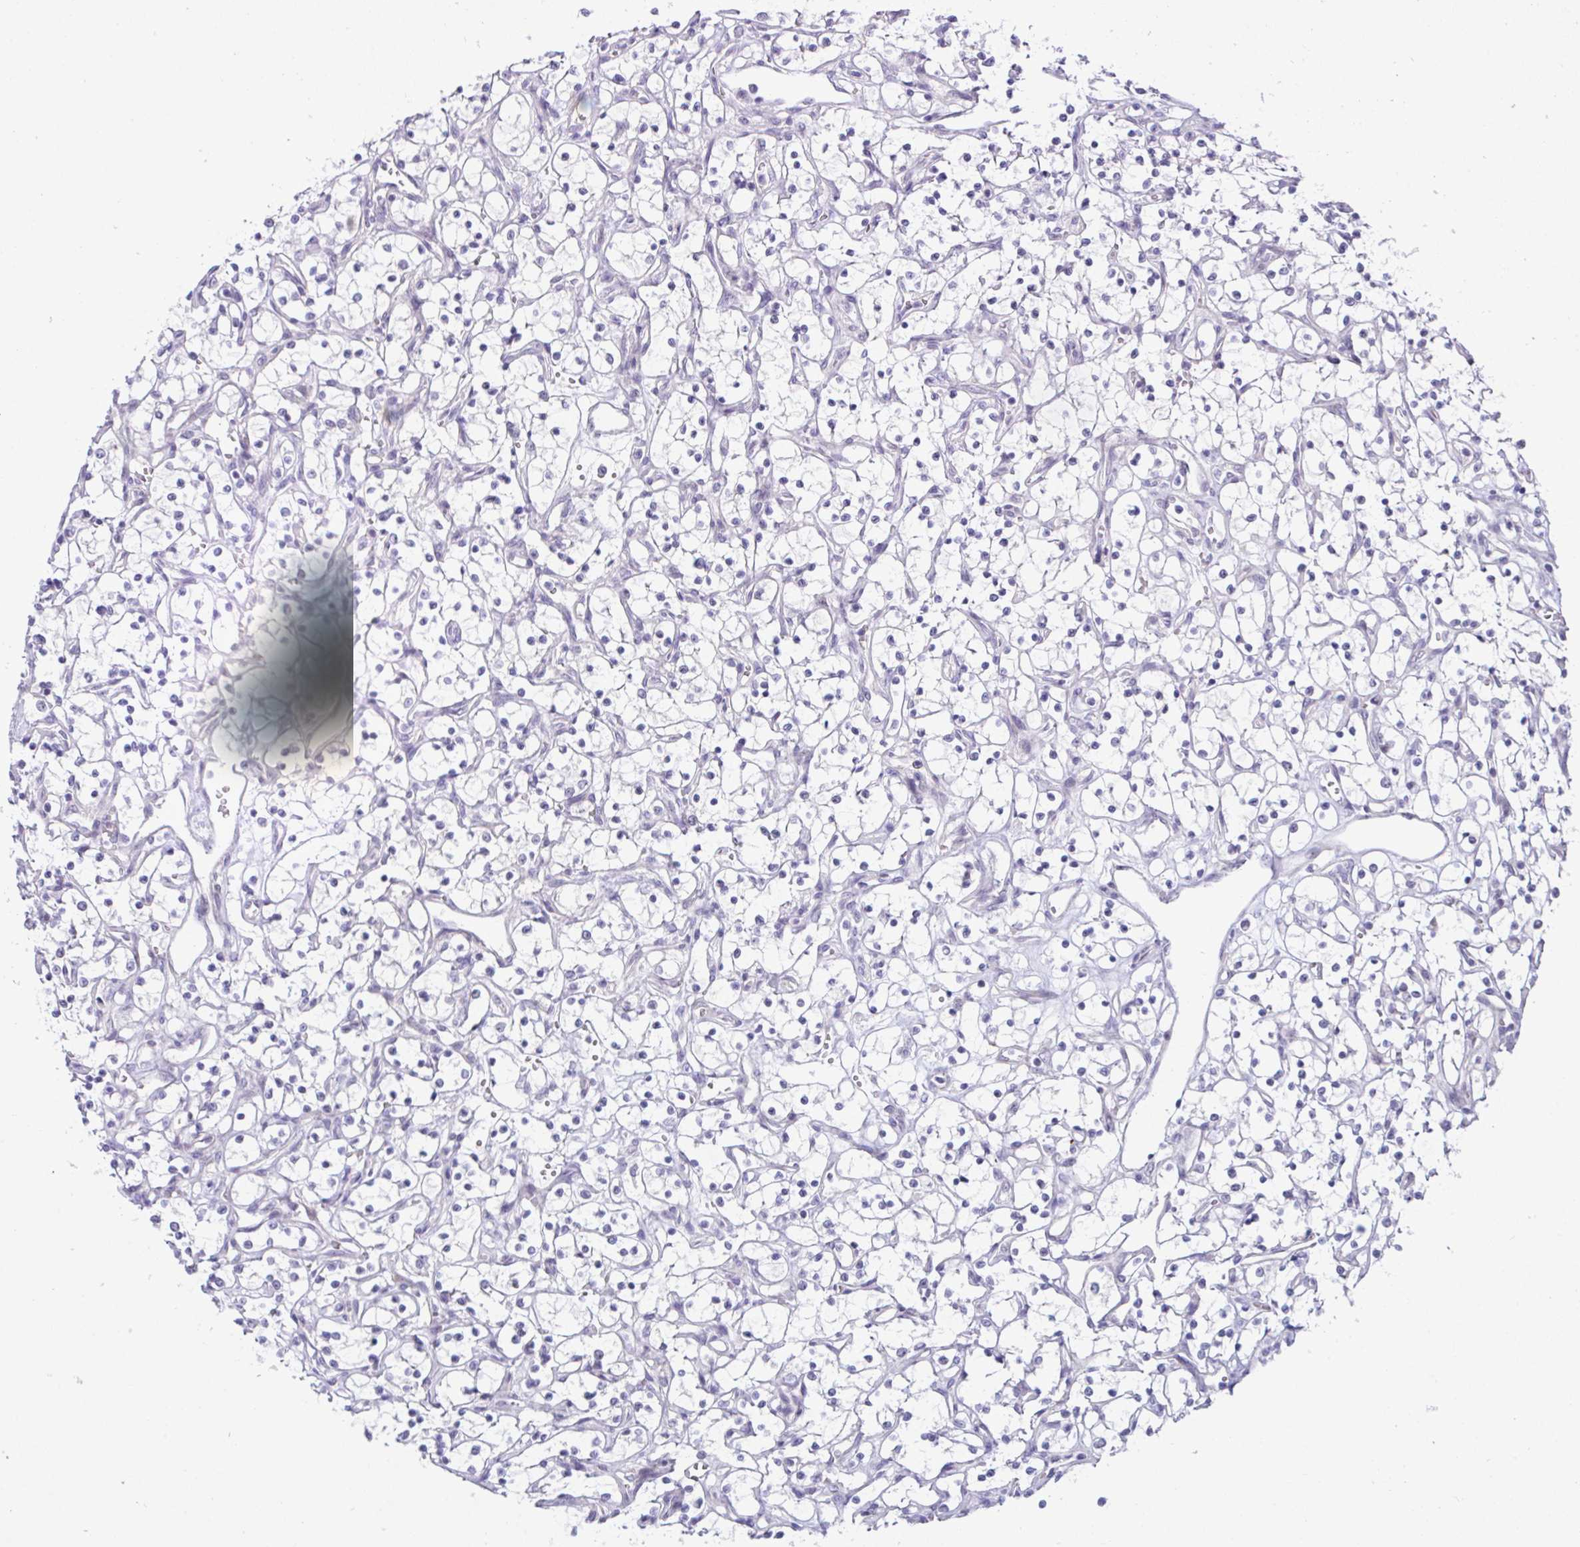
{"staining": {"intensity": "negative", "quantity": "none", "location": "none"}, "tissue": "renal cancer", "cell_type": "Tumor cells", "image_type": "cancer", "snomed": [{"axis": "morphology", "description": "Adenocarcinoma, NOS"}, {"axis": "topography", "description": "Kidney"}], "caption": "Tumor cells show no significant protein staining in adenocarcinoma (renal). Brightfield microscopy of immunohistochemistry stained with DAB (brown) and hematoxylin (blue), captured at high magnification.", "gene": "USP35", "patient": {"sex": "female", "age": 69}}